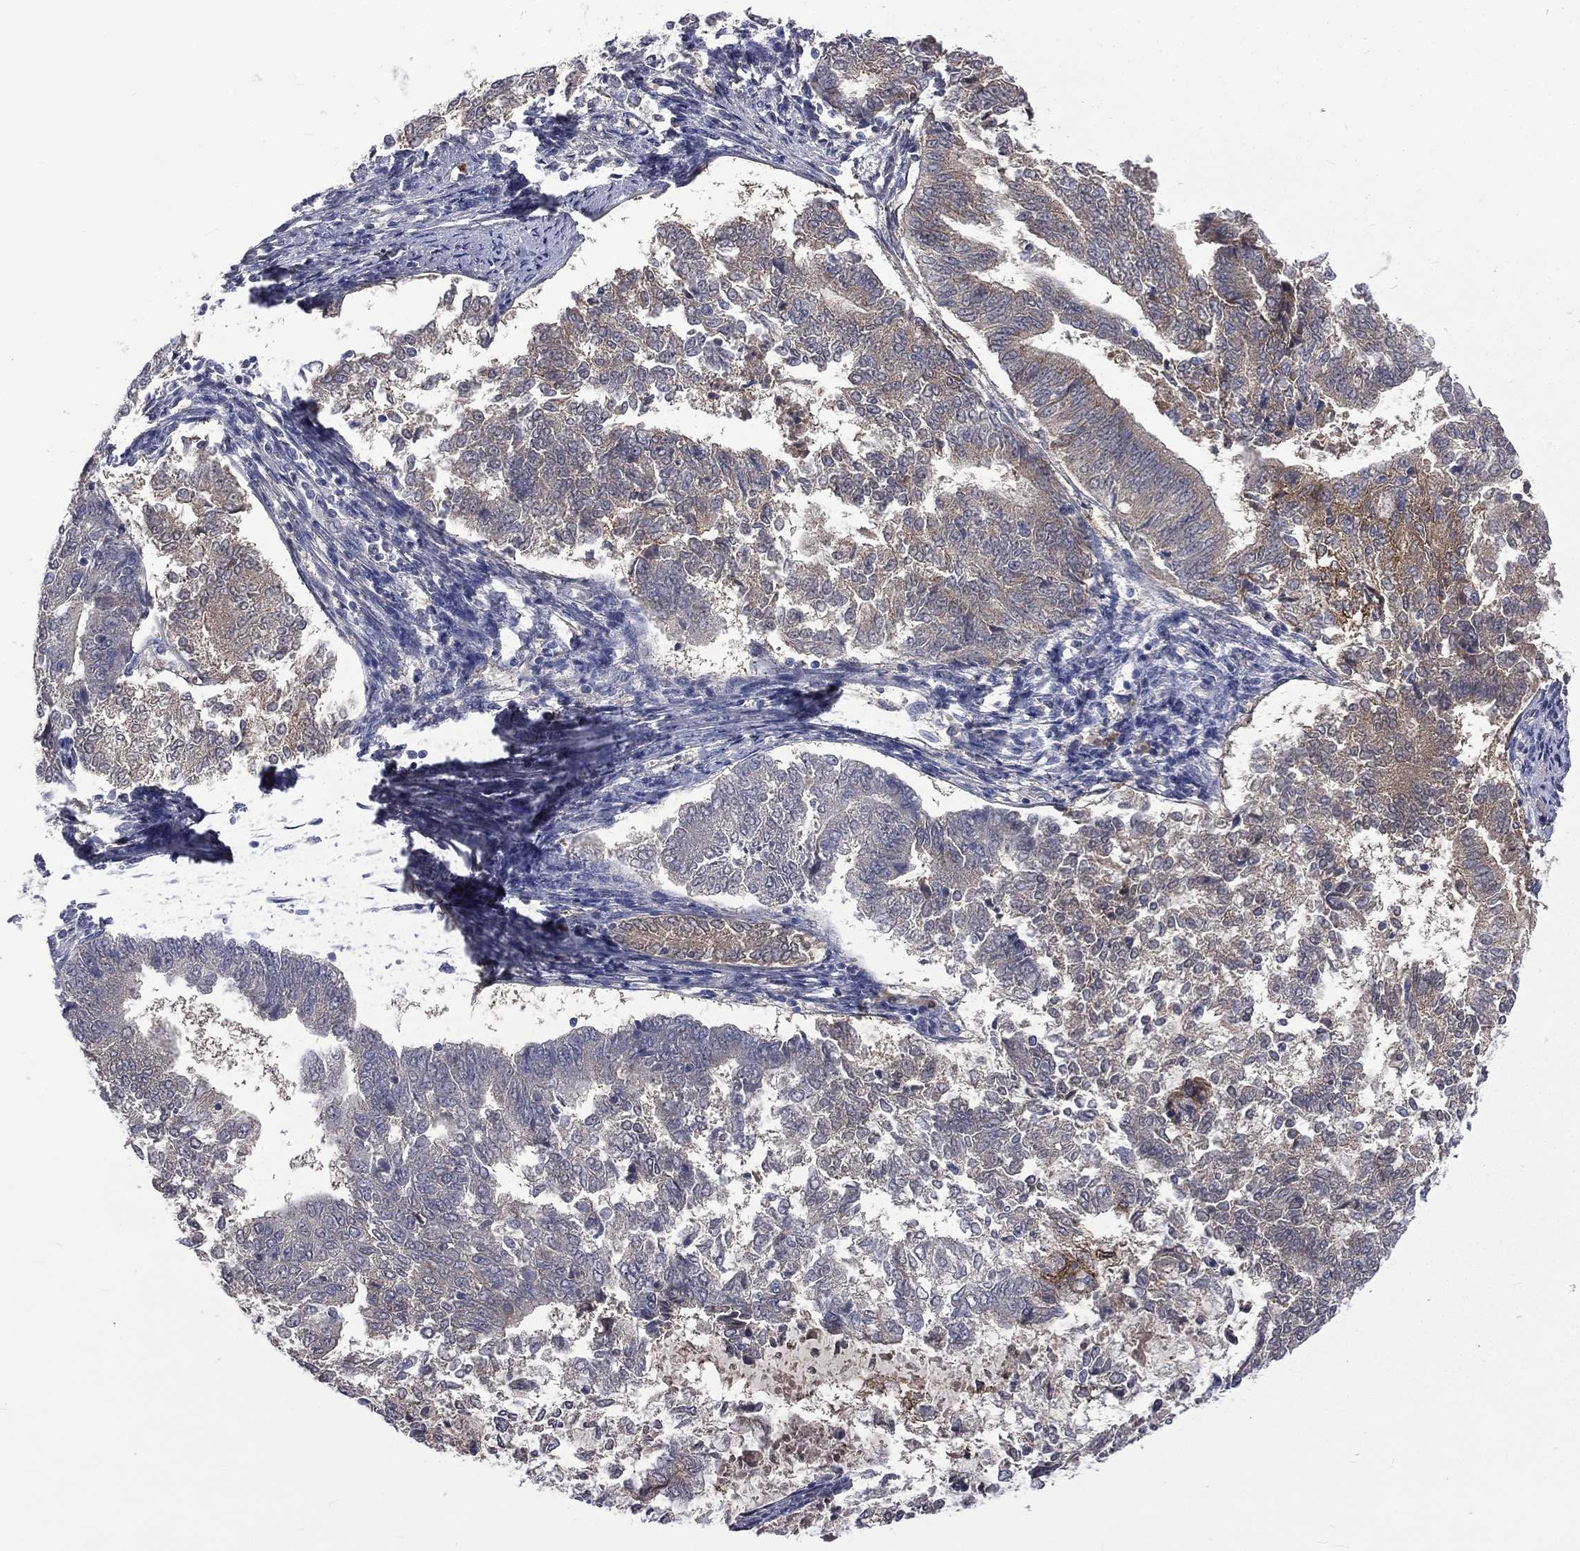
{"staining": {"intensity": "negative", "quantity": "none", "location": "none"}, "tissue": "endometrial cancer", "cell_type": "Tumor cells", "image_type": "cancer", "snomed": [{"axis": "morphology", "description": "Adenocarcinoma, NOS"}, {"axis": "topography", "description": "Endometrium"}], "caption": "Tumor cells are negative for brown protein staining in endometrial cancer (adenocarcinoma).", "gene": "CA12", "patient": {"sex": "female", "age": 65}}